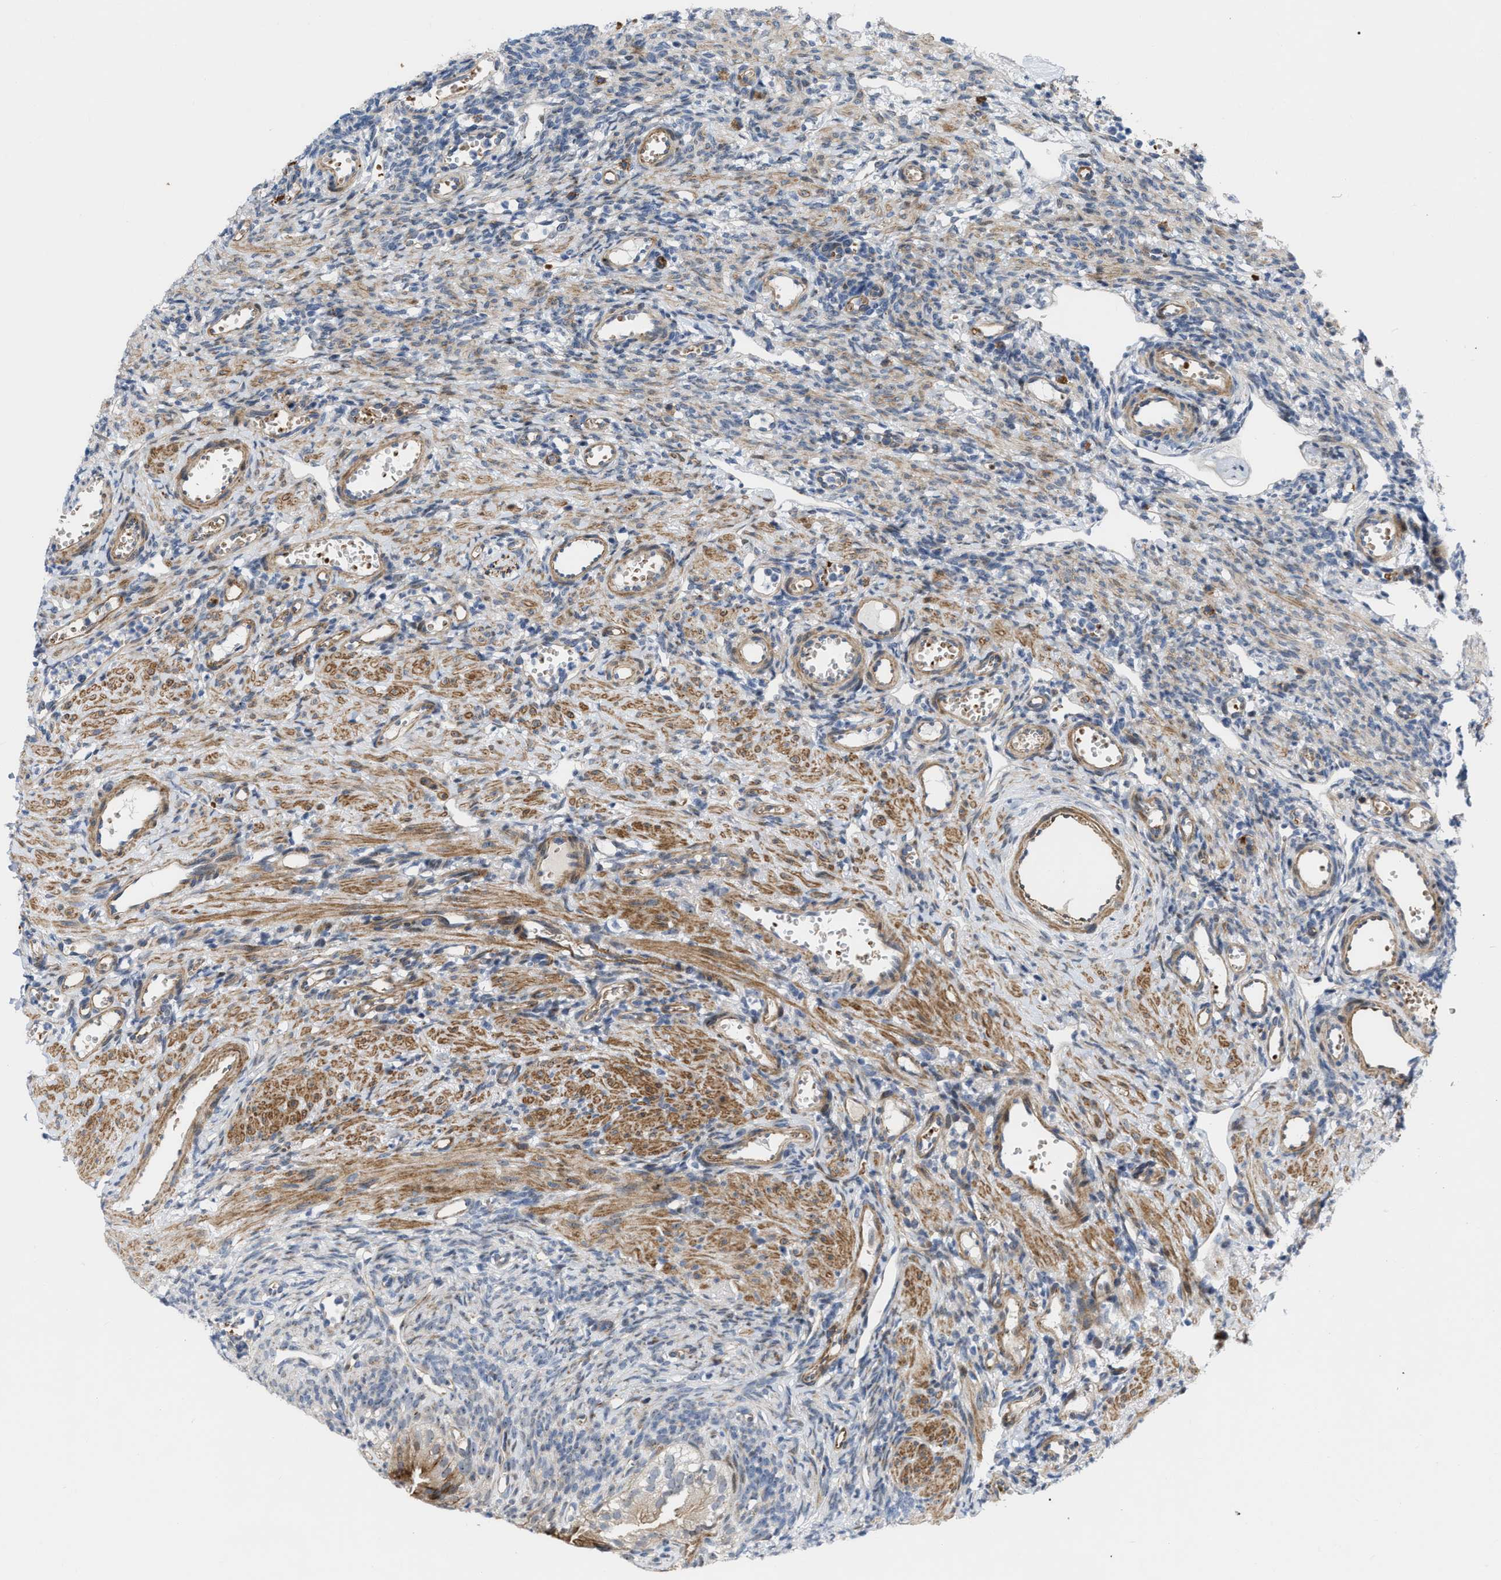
{"staining": {"intensity": "moderate", "quantity": "<25%", "location": "nuclear"}, "tissue": "ovary", "cell_type": "Follicle cells", "image_type": "normal", "snomed": [{"axis": "morphology", "description": "Normal tissue, NOS"}, {"axis": "topography", "description": "Ovary"}], "caption": "Ovary stained with a brown dye shows moderate nuclear positive expression in about <25% of follicle cells.", "gene": "POLR1F", "patient": {"sex": "female", "age": 33}}